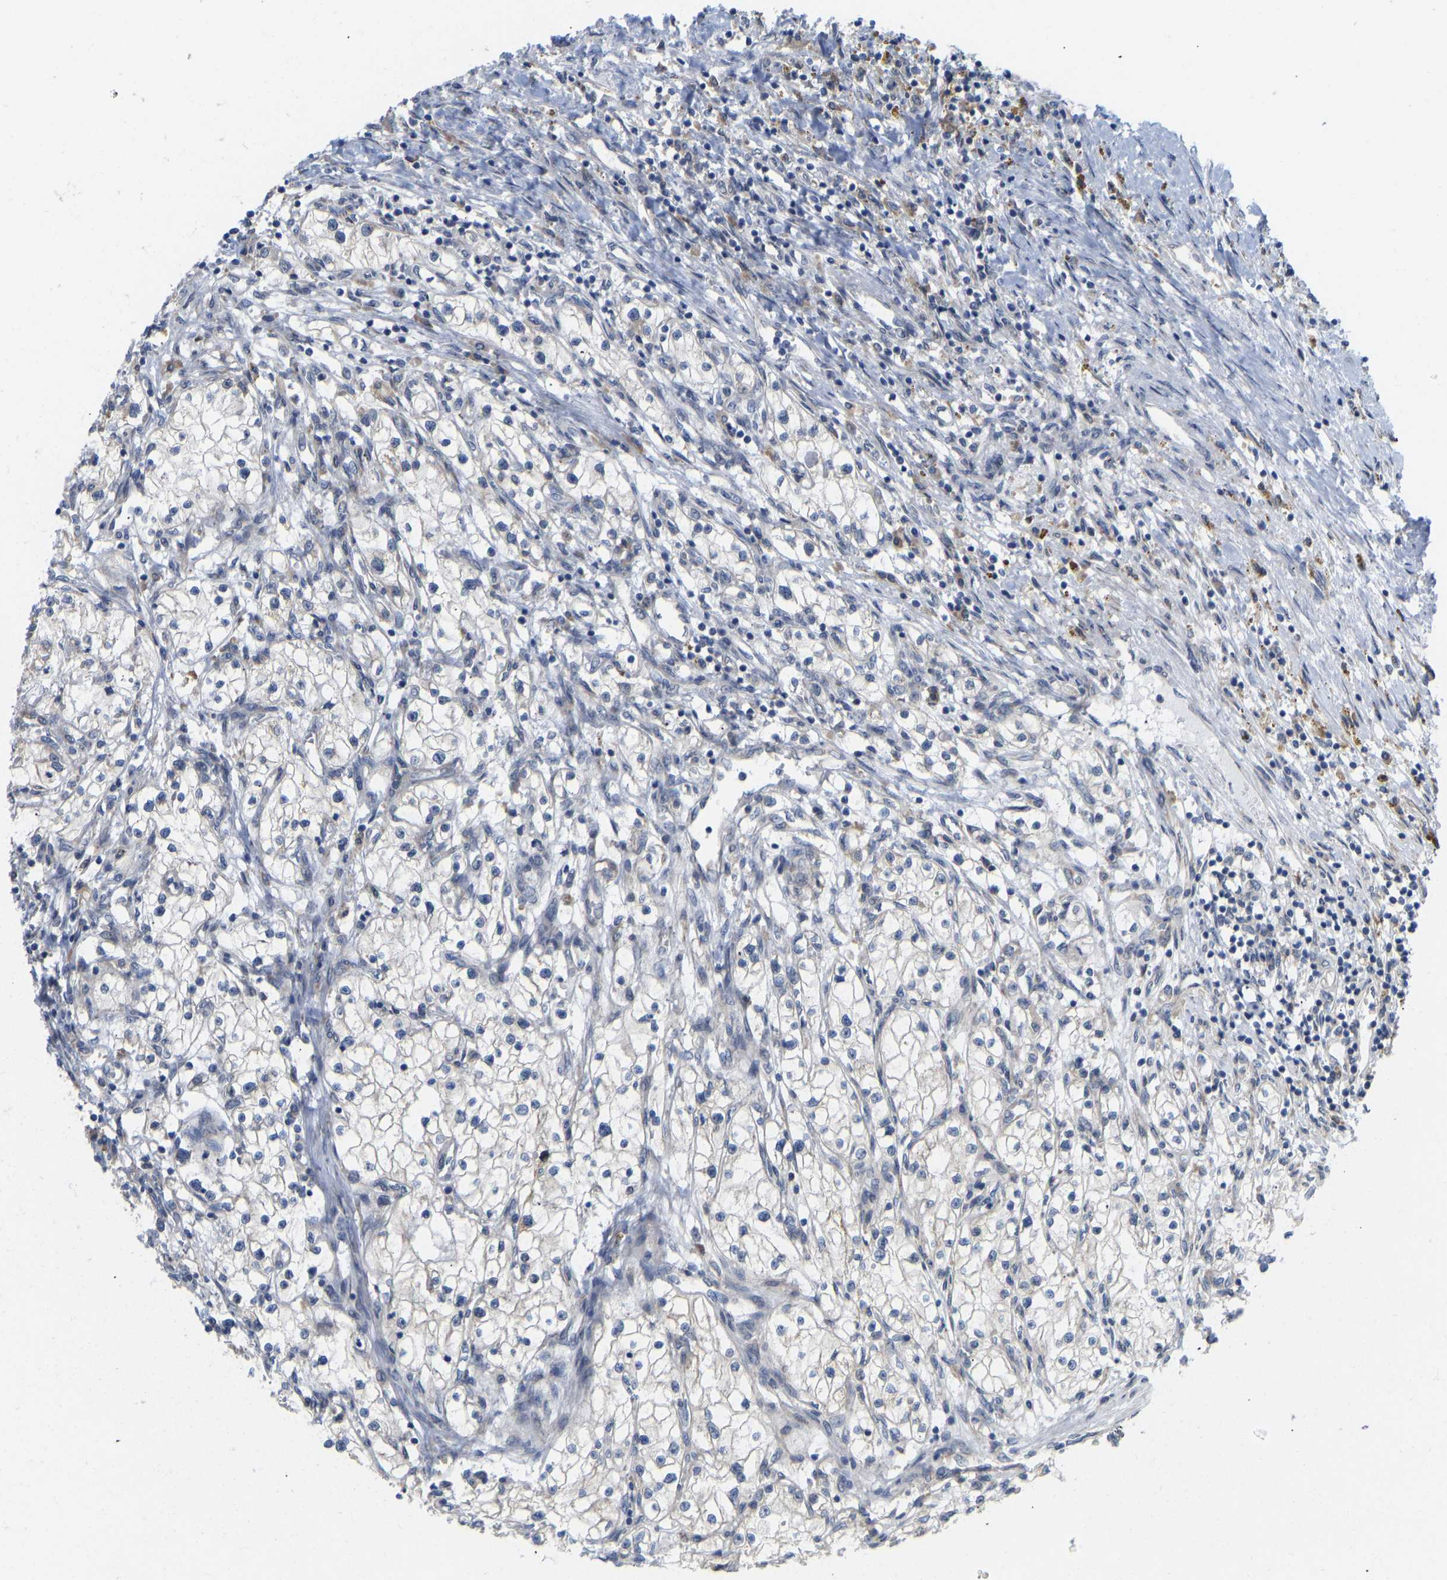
{"staining": {"intensity": "negative", "quantity": "none", "location": "none"}, "tissue": "renal cancer", "cell_type": "Tumor cells", "image_type": "cancer", "snomed": [{"axis": "morphology", "description": "Adenocarcinoma, NOS"}, {"axis": "topography", "description": "Kidney"}], "caption": "Renal adenocarcinoma stained for a protein using immunohistochemistry shows no expression tumor cells.", "gene": "BEND3", "patient": {"sex": "male", "age": 68}}